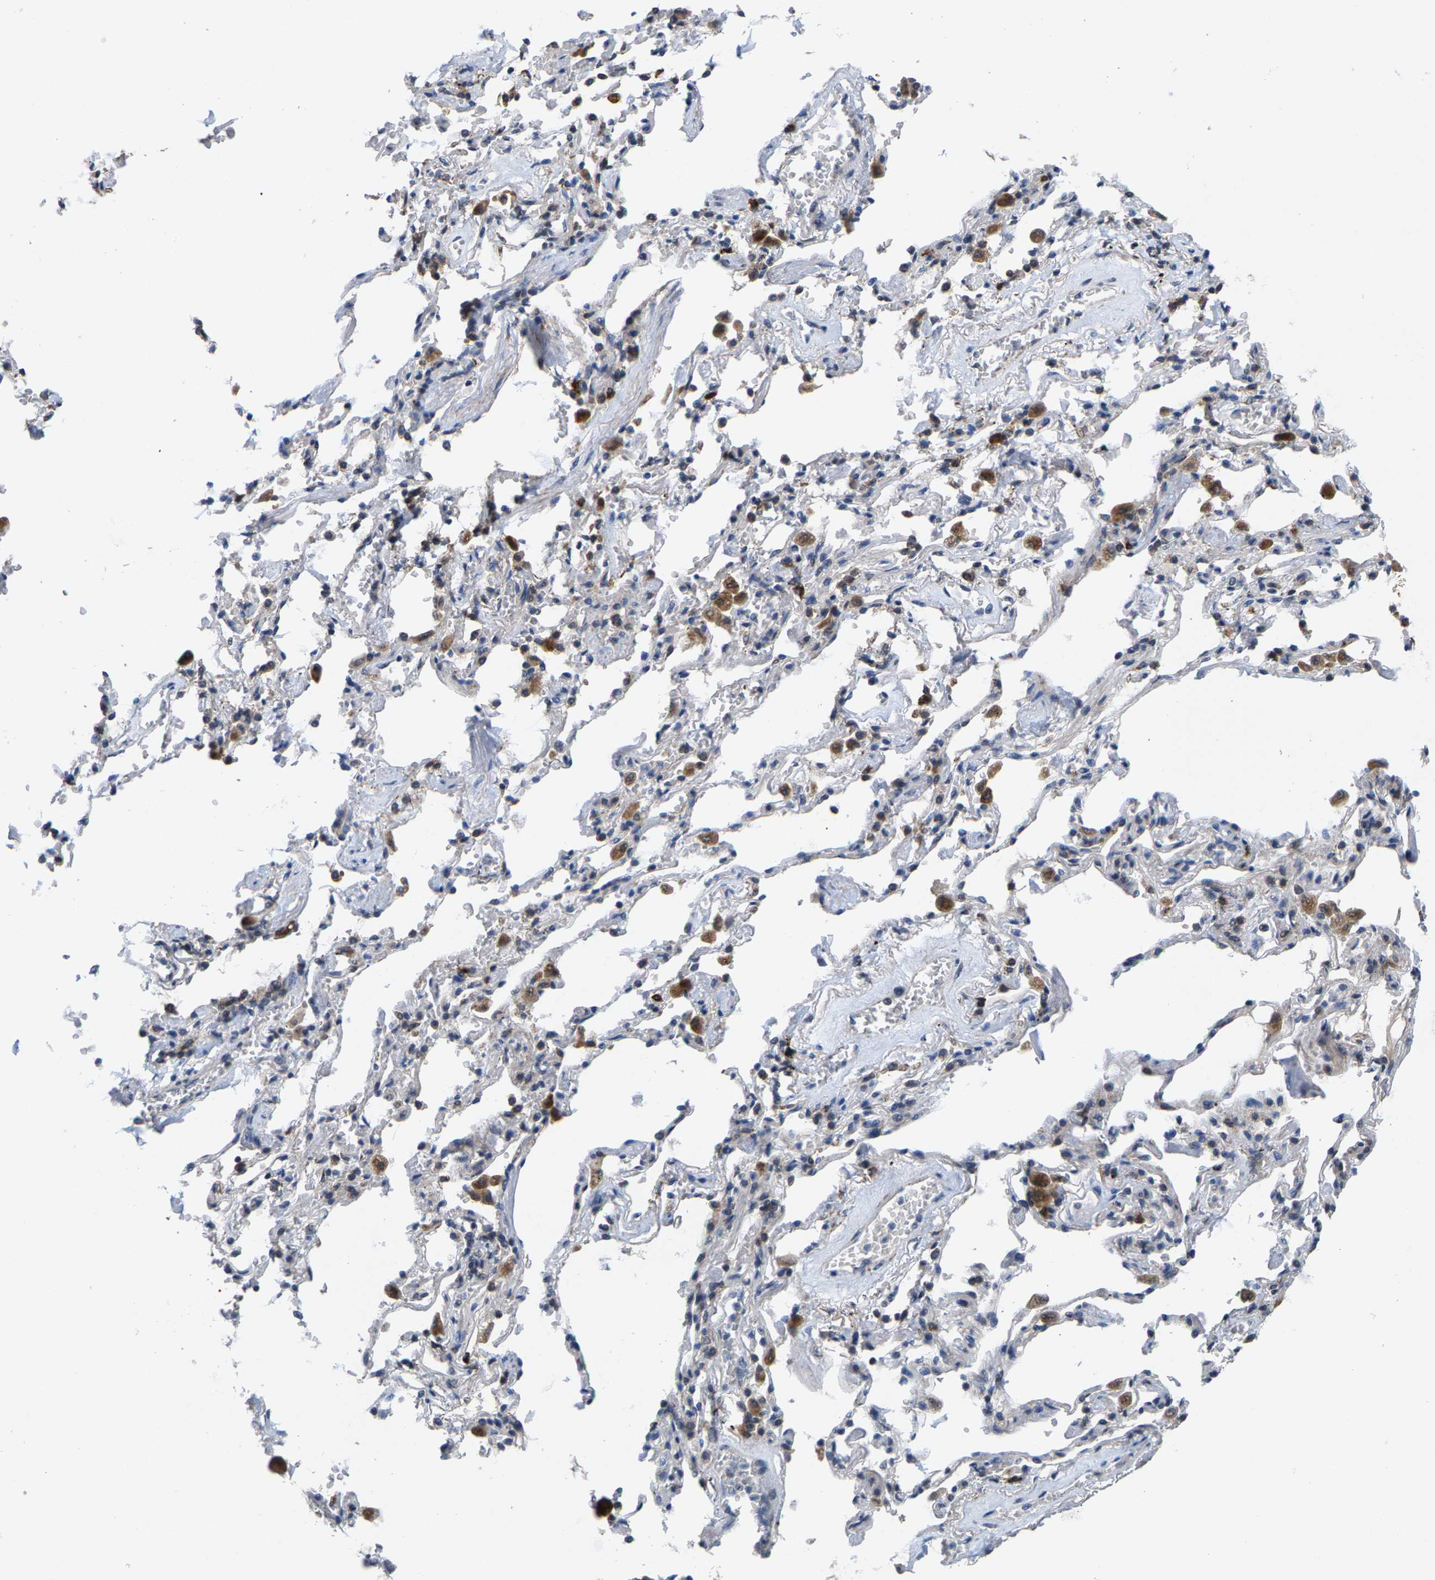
{"staining": {"intensity": "weak", "quantity": ">75%", "location": "cytoplasmic/membranous"}, "tissue": "adipose tissue", "cell_type": "Adipocytes", "image_type": "normal", "snomed": [{"axis": "morphology", "description": "Normal tissue, NOS"}, {"axis": "topography", "description": "Cartilage tissue"}, {"axis": "topography", "description": "Lung"}], "caption": "IHC of benign adipose tissue shows low levels of weak cytoplasmic/membranous staining in about >75% of adipocytes.", "gene": "TDRKH", "patient": {"sex": "female", "age": 77}}